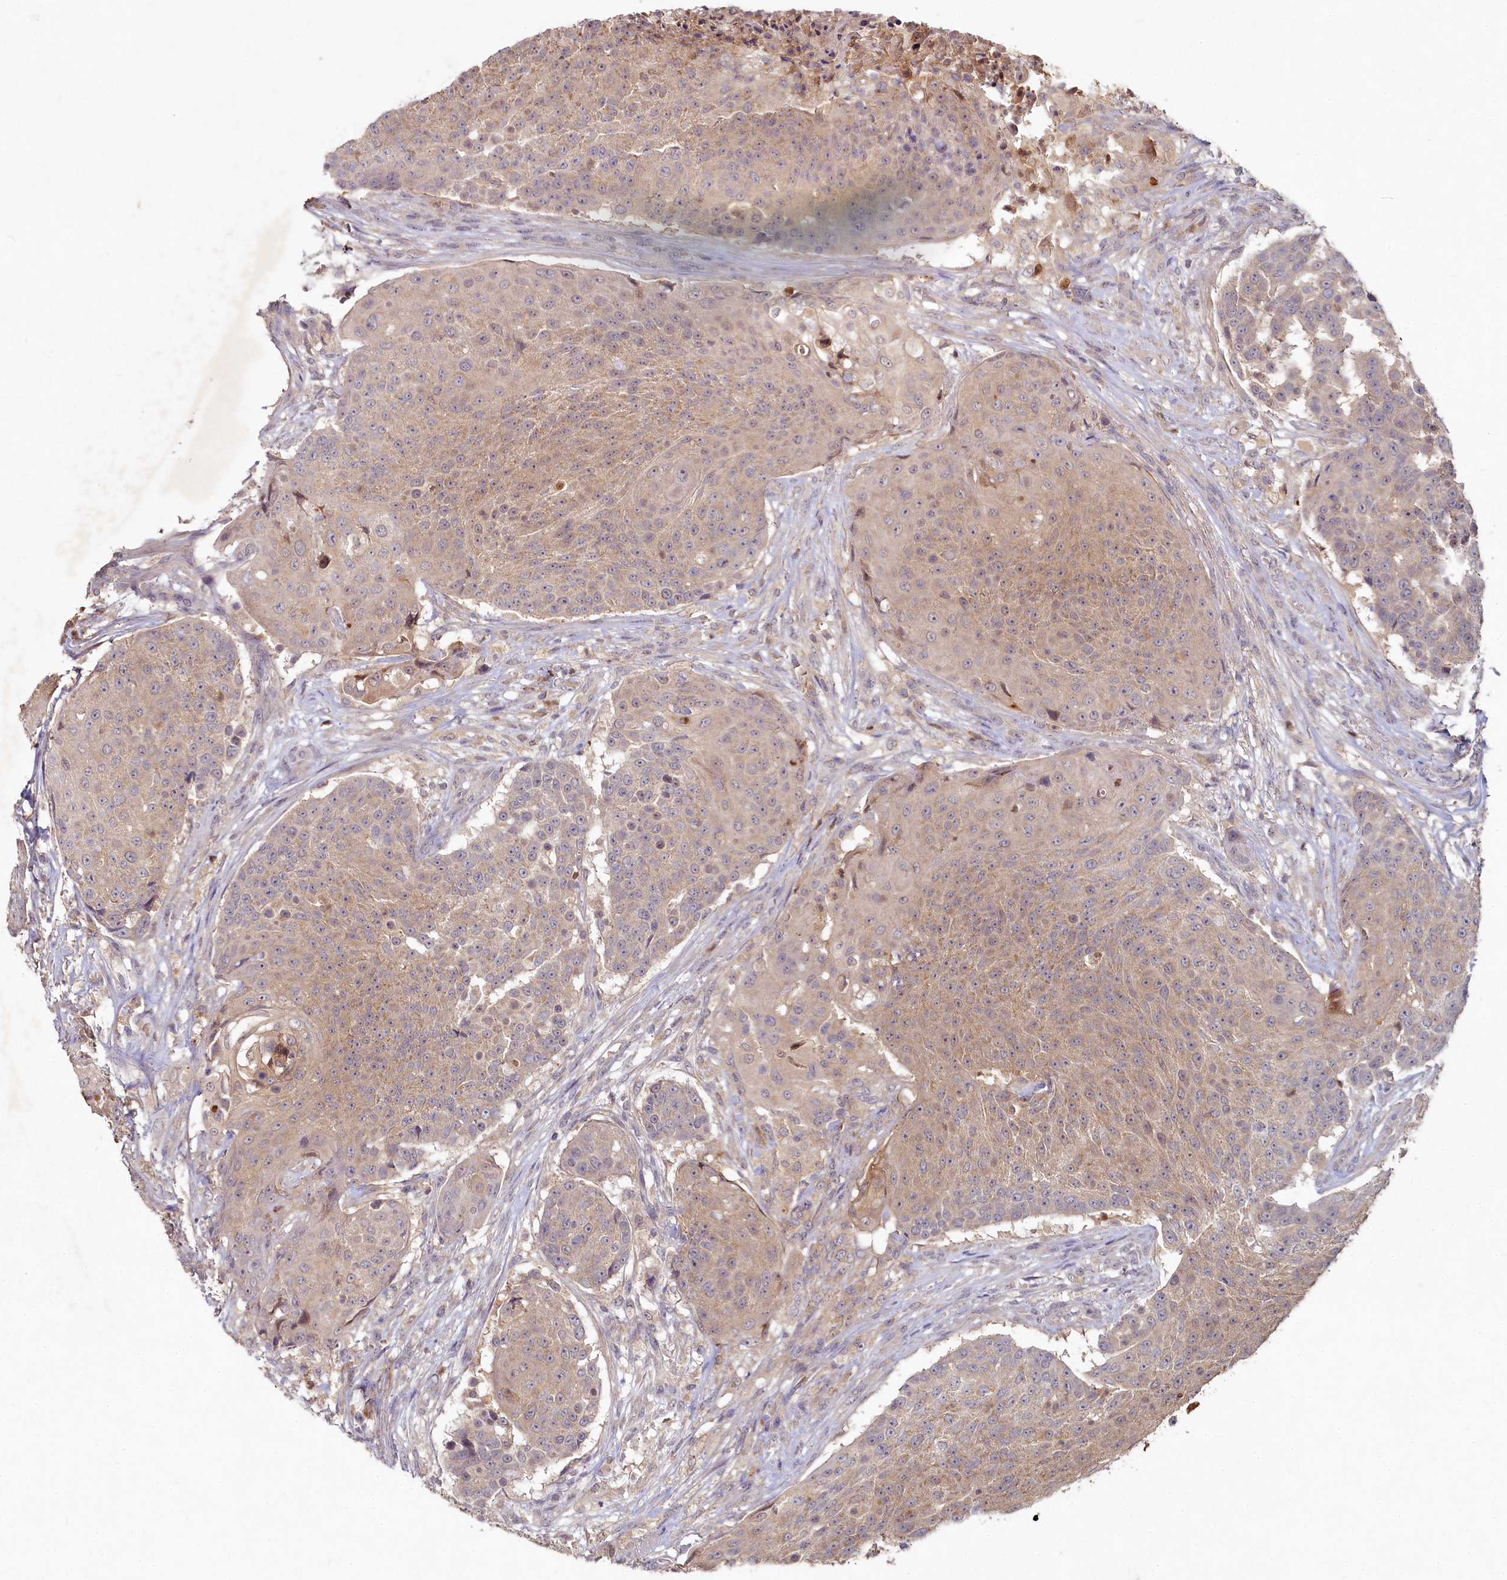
{"staining": {"intensity": "weak", "quantity": ">75%", "location": "cytoplasmic/membranous"}, "tissue": "urothelial cancer", "cell_type": "Tumor cells", "image_type": "cancer", "snomed": [{"axis": "morphology", "description": "Urothelial carcinoma, High grade"}, {"axis": "topography", "description": "Urinary bladder"}], "caption": "Human urothelial carcinoma (high-grade) stained with a brown dye demonstrates weak cytoplasmic/membranous positive expression in approximately >75% of tumor cells.", "gene": "HERC3", "patient": {"sex": "female", "age": 63}}